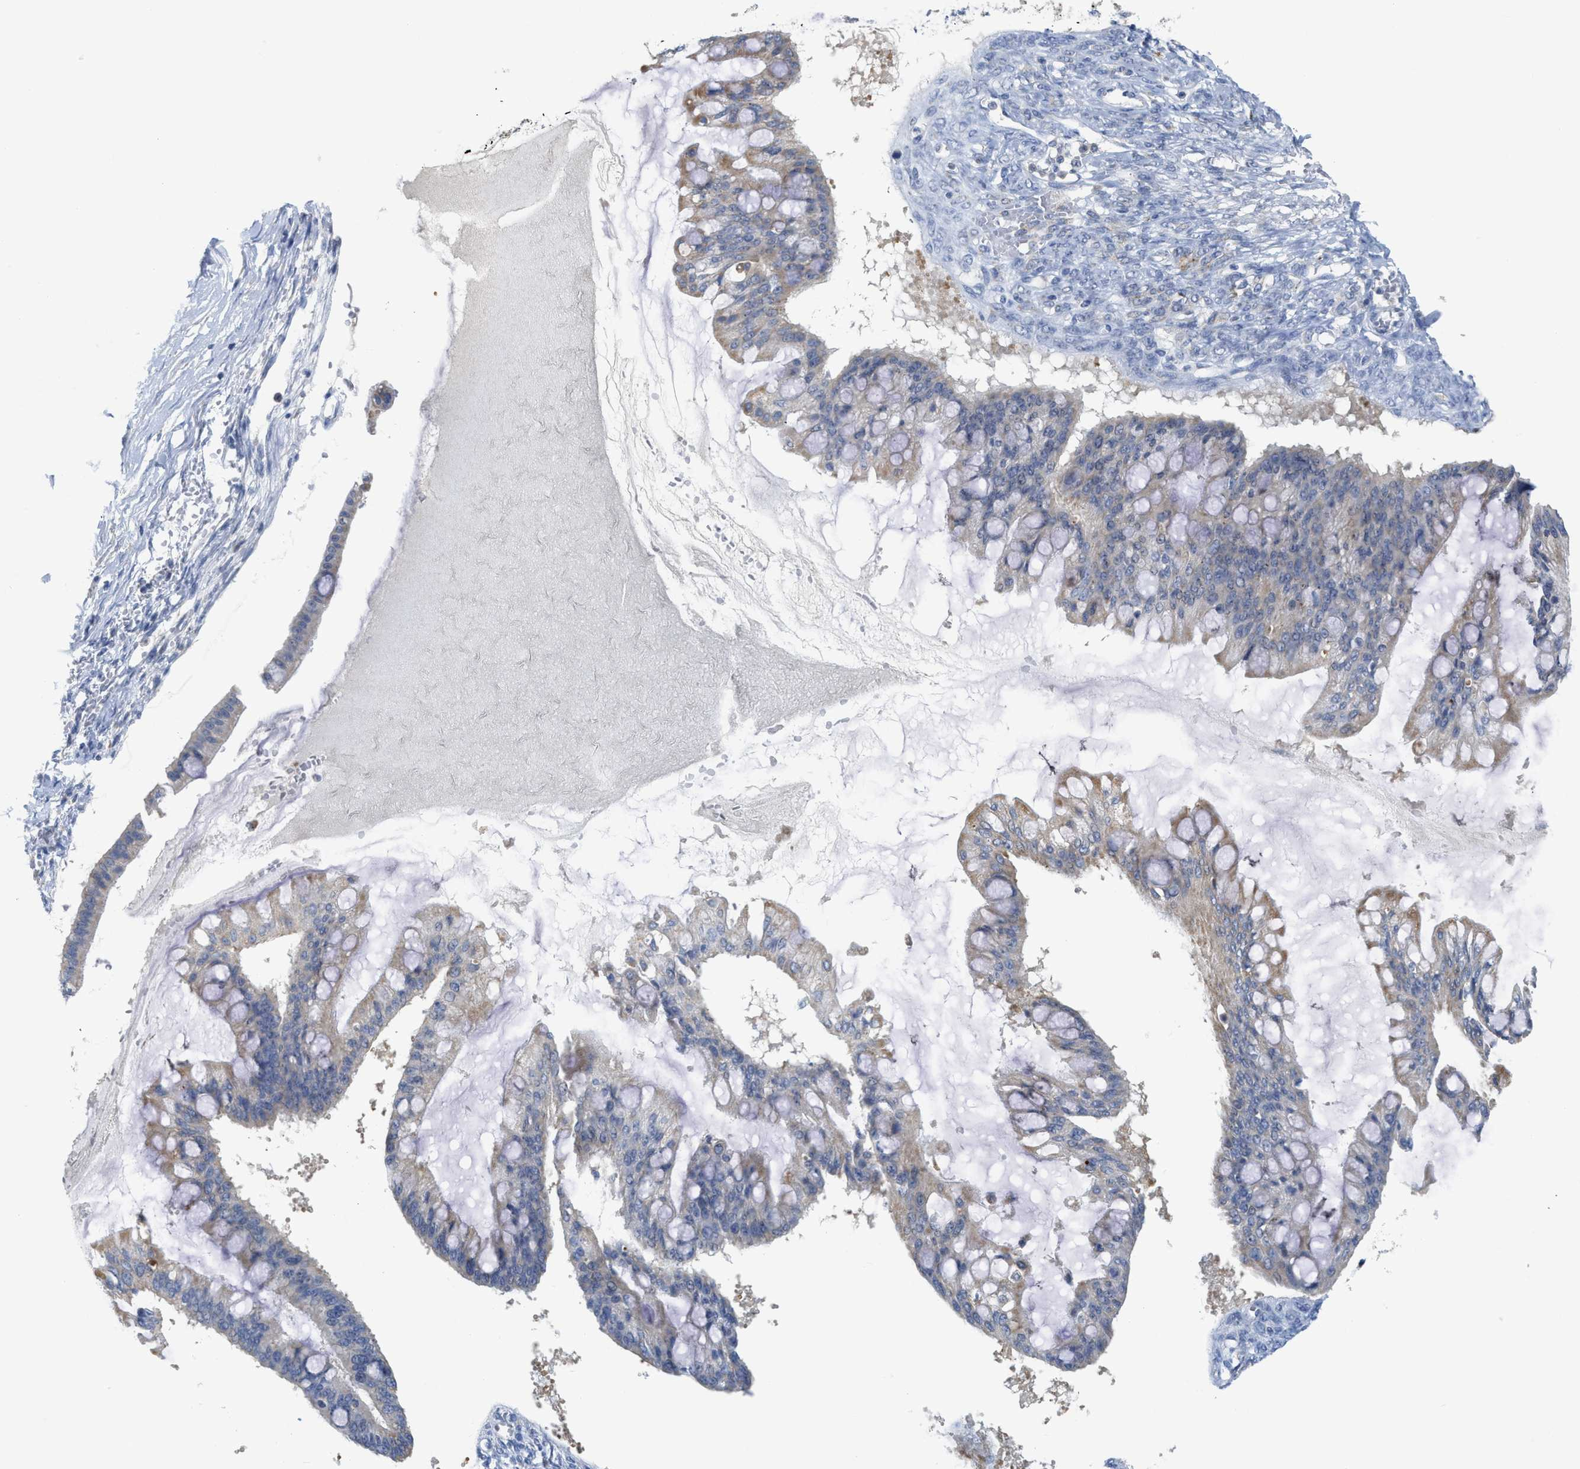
{"staining": {"intensity": "weak", "quantity": "25%-75%", "location": "cytoplasmic/membranous"}, "tissue": "ovarian cancer", "cell_type": "Tumor cells", "image_type": "cancer", "snomed": [{"axis": "morphology", "description": "Cystadenocarcinoma, mucinous, NOS"}, {"axis": "topography", "description": "Ovary"}], "caption": "The image shows immunohistochemical staining of ovarian mucinous cystadenocarcinoma. There is weak cytoplasmic/membranous staining is appreciated in approximately 25%-75% of tumor cells. Using DAB (3,3'-diaminobenzidine) (brown) and hematoxylin (blue) stains, captured at high magnification using brightfield microscopy.", "gene": "GATD3", "patient": {"sex": "female", "age": 73}}